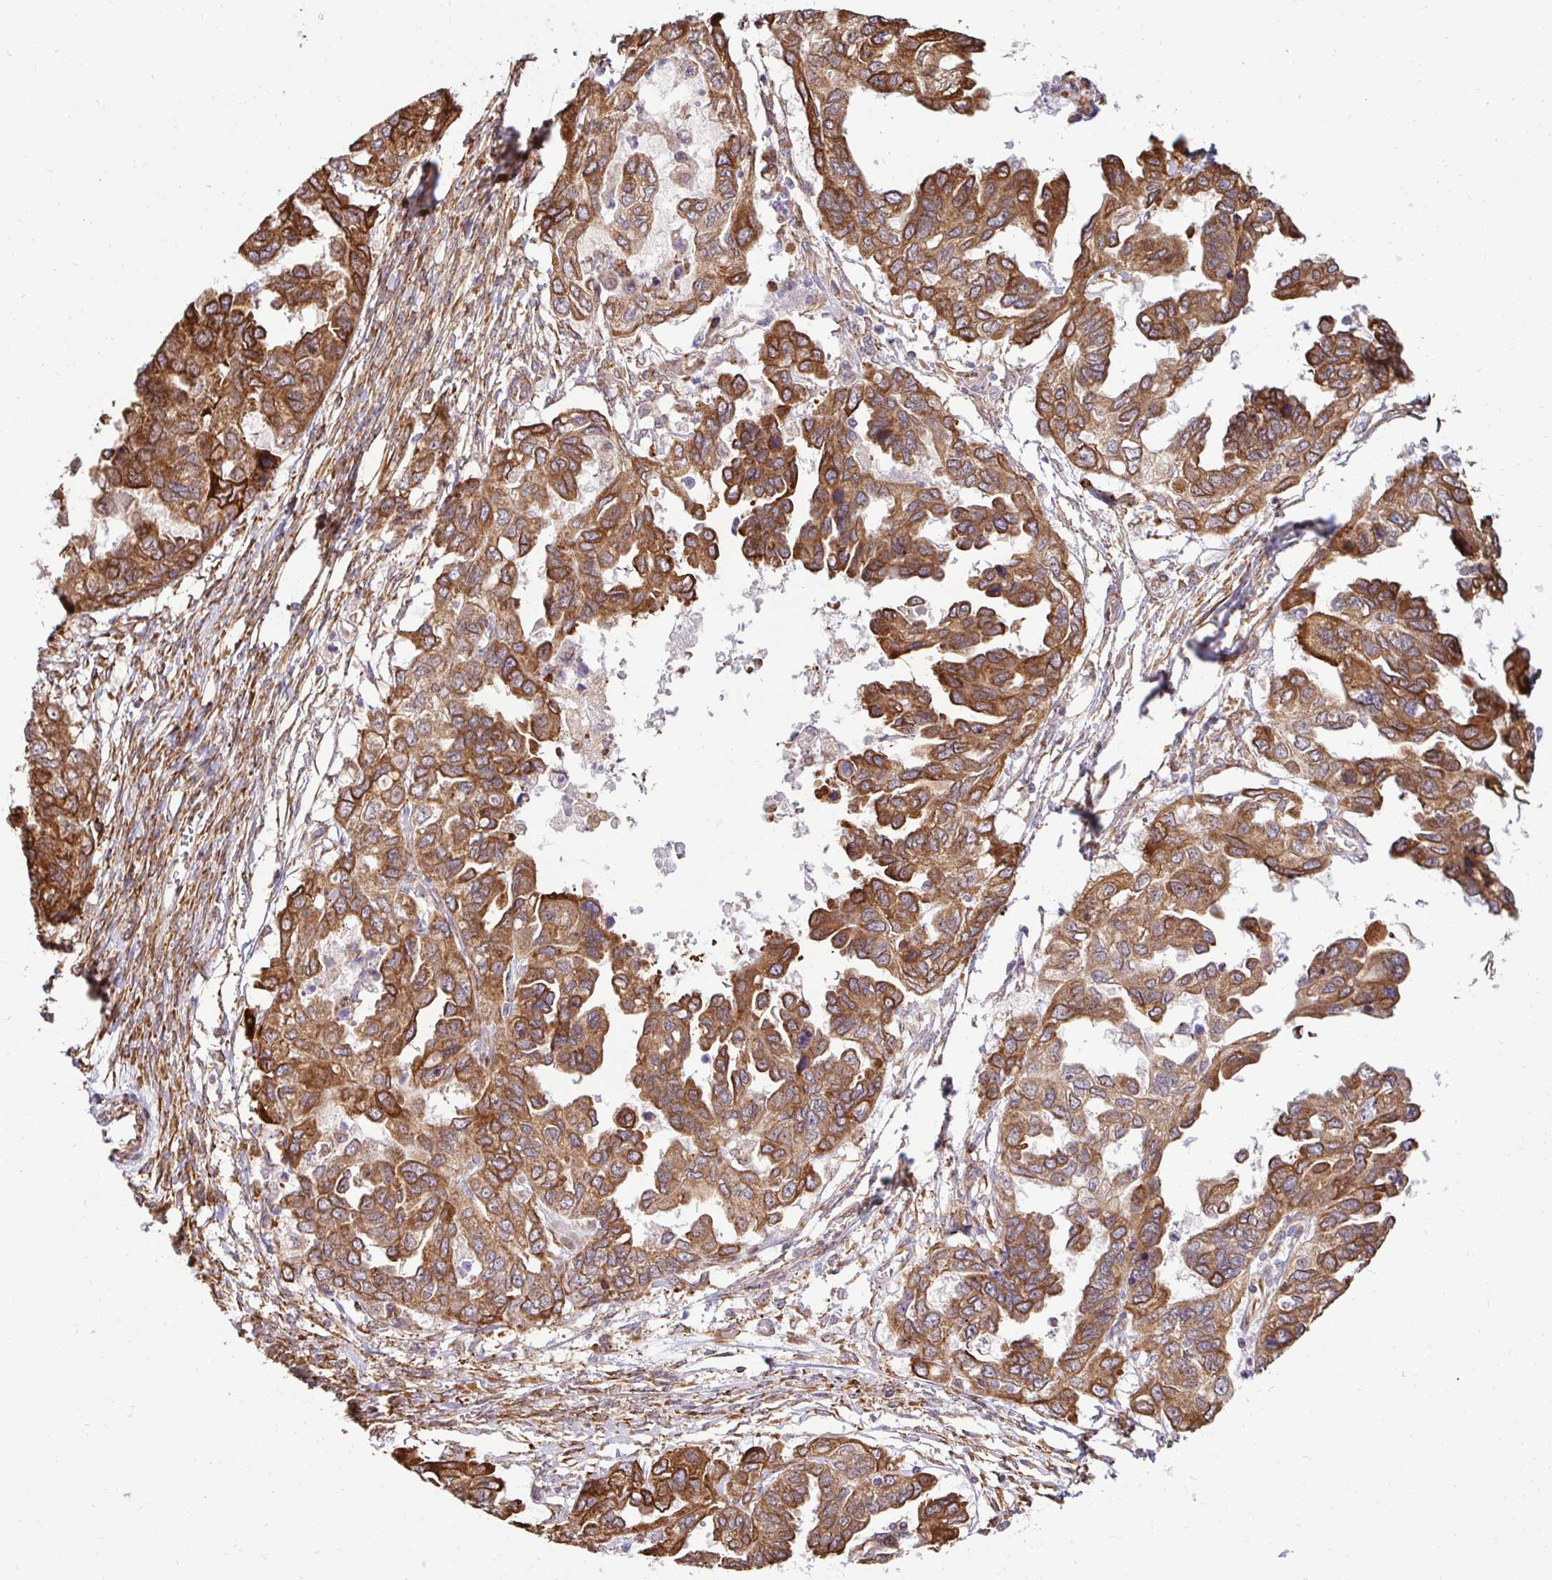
{"staining": {"intensity": "strong", "quantity": ">75%", "location": "cytoplasmic/membranous"}, "tissue": "ovarian cancer", "cell_type": "Tumor cells", "image_type": "cancer", "snomed": [{"axis": "morphology", "description": "Cystadenocarcinoma, serous, NOS"}, {"axis": "topography", "description": "Ovary"}], "caption": "Immunohistochemistry (IHC) staining of ovarian serous cystadenocarcinoma, which exhibits high levels of strong cytoplasmic/membranous positivity in approximately >75% of tumor cells indicating strong cytoplasmic/membranous protein staining. The staining was performed using DAB (3,3'-diaminobenzidine) (brown) for protein detection and nuclei were counterstained in hematoxylin (blue).", "gene": "HPS1", "patient": {"sex": "female", "age": 53}}